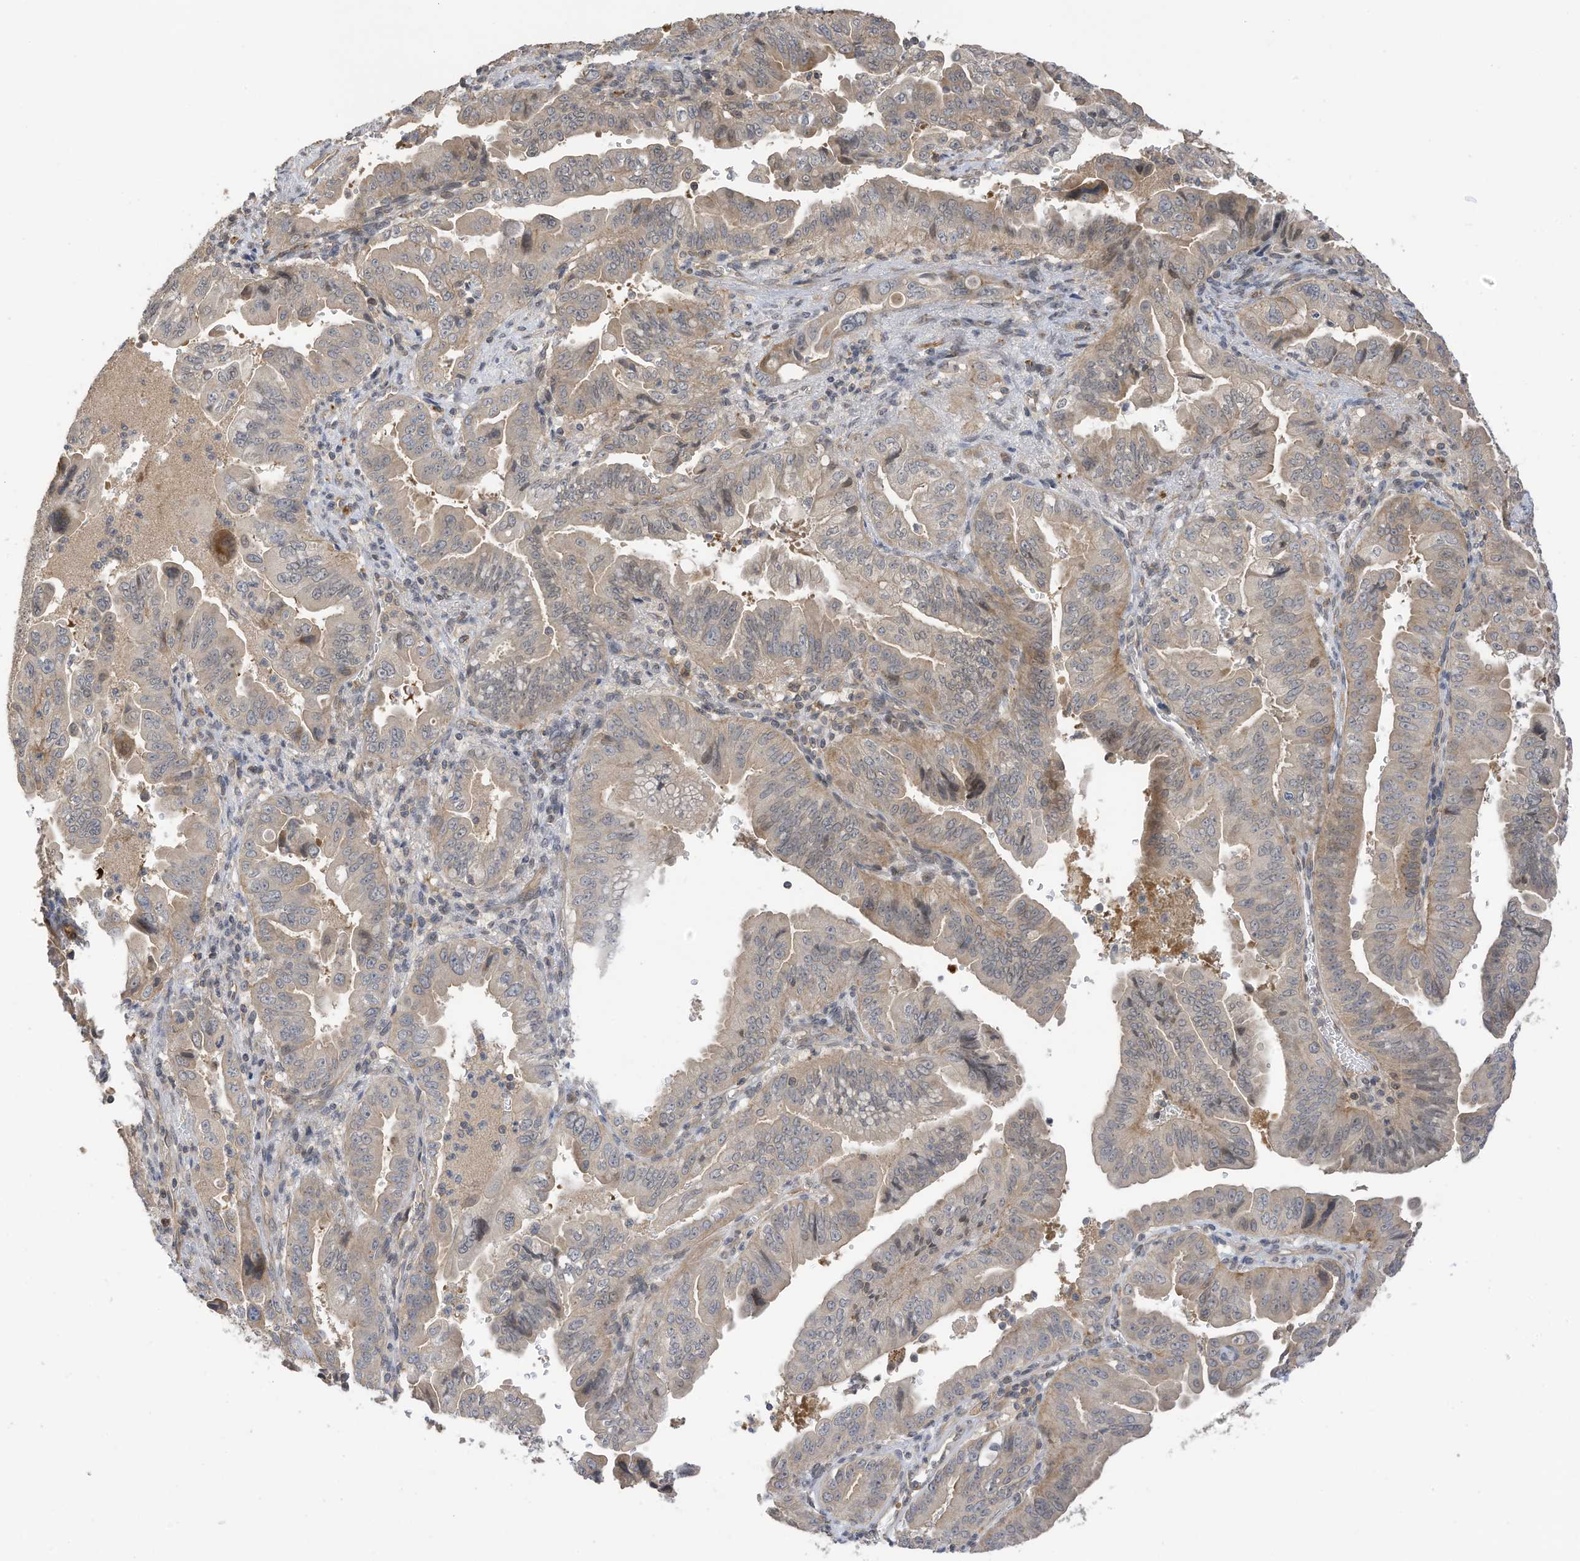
{"staining": {"intensity": "weak", "quantity": "25%-75%", "location": "cytoplasmic/membranous"}, "tissue": "pancreatic cancer", "cell_type": "Tumor cells", "image_type": "cancer", "snomed": [{"axis": "morphology", "description": "Adenocarcinoma, NOS"}, {"axis": "topography", "description": "Pancreas"}], "caption": "This histopathology image shows immunohistochemistry staining of human pancreatic adenocarcinoma, with low weak cytoplasmic/membranous staining in approximately 25%-75% of tumor cells.", "gene": "REC8", "patient": {"sex": "male", "age": 70}}